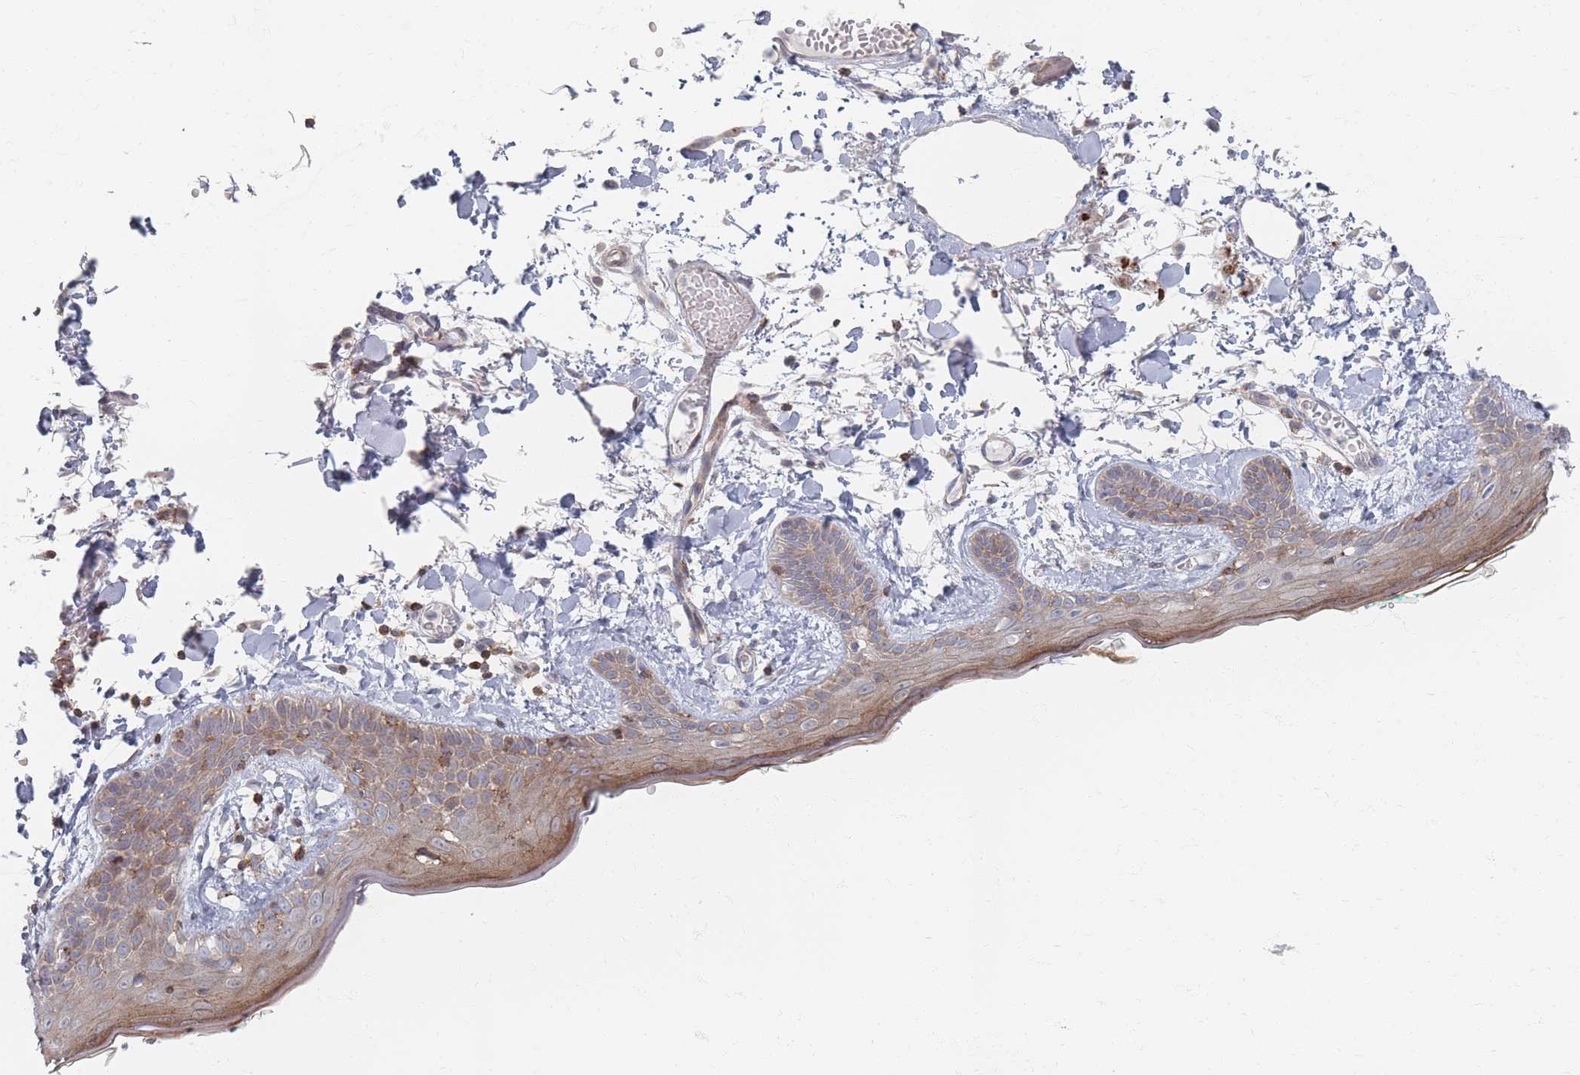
{"staining": {"intensity": "weak", "quantity": "25%-75%", "location": "cytoplasmic/membranous"}, "tissue": "skin", "cell_type": "Fibroblasts", "image_type": "normal", "snomed": [{"axis": "morphology", "description": "Normal tissue, NOS"}, {"axis": "topography", "description": "Skin"}], "caption": "Brown immunohistochemical staining in benign human skin demonstrates weak cytoplasmic/membranous expression in about 25%-75% of fibroblasts.", "gene": "ZKSCAN7", "patient": {"sex": "male", "age": 79}}